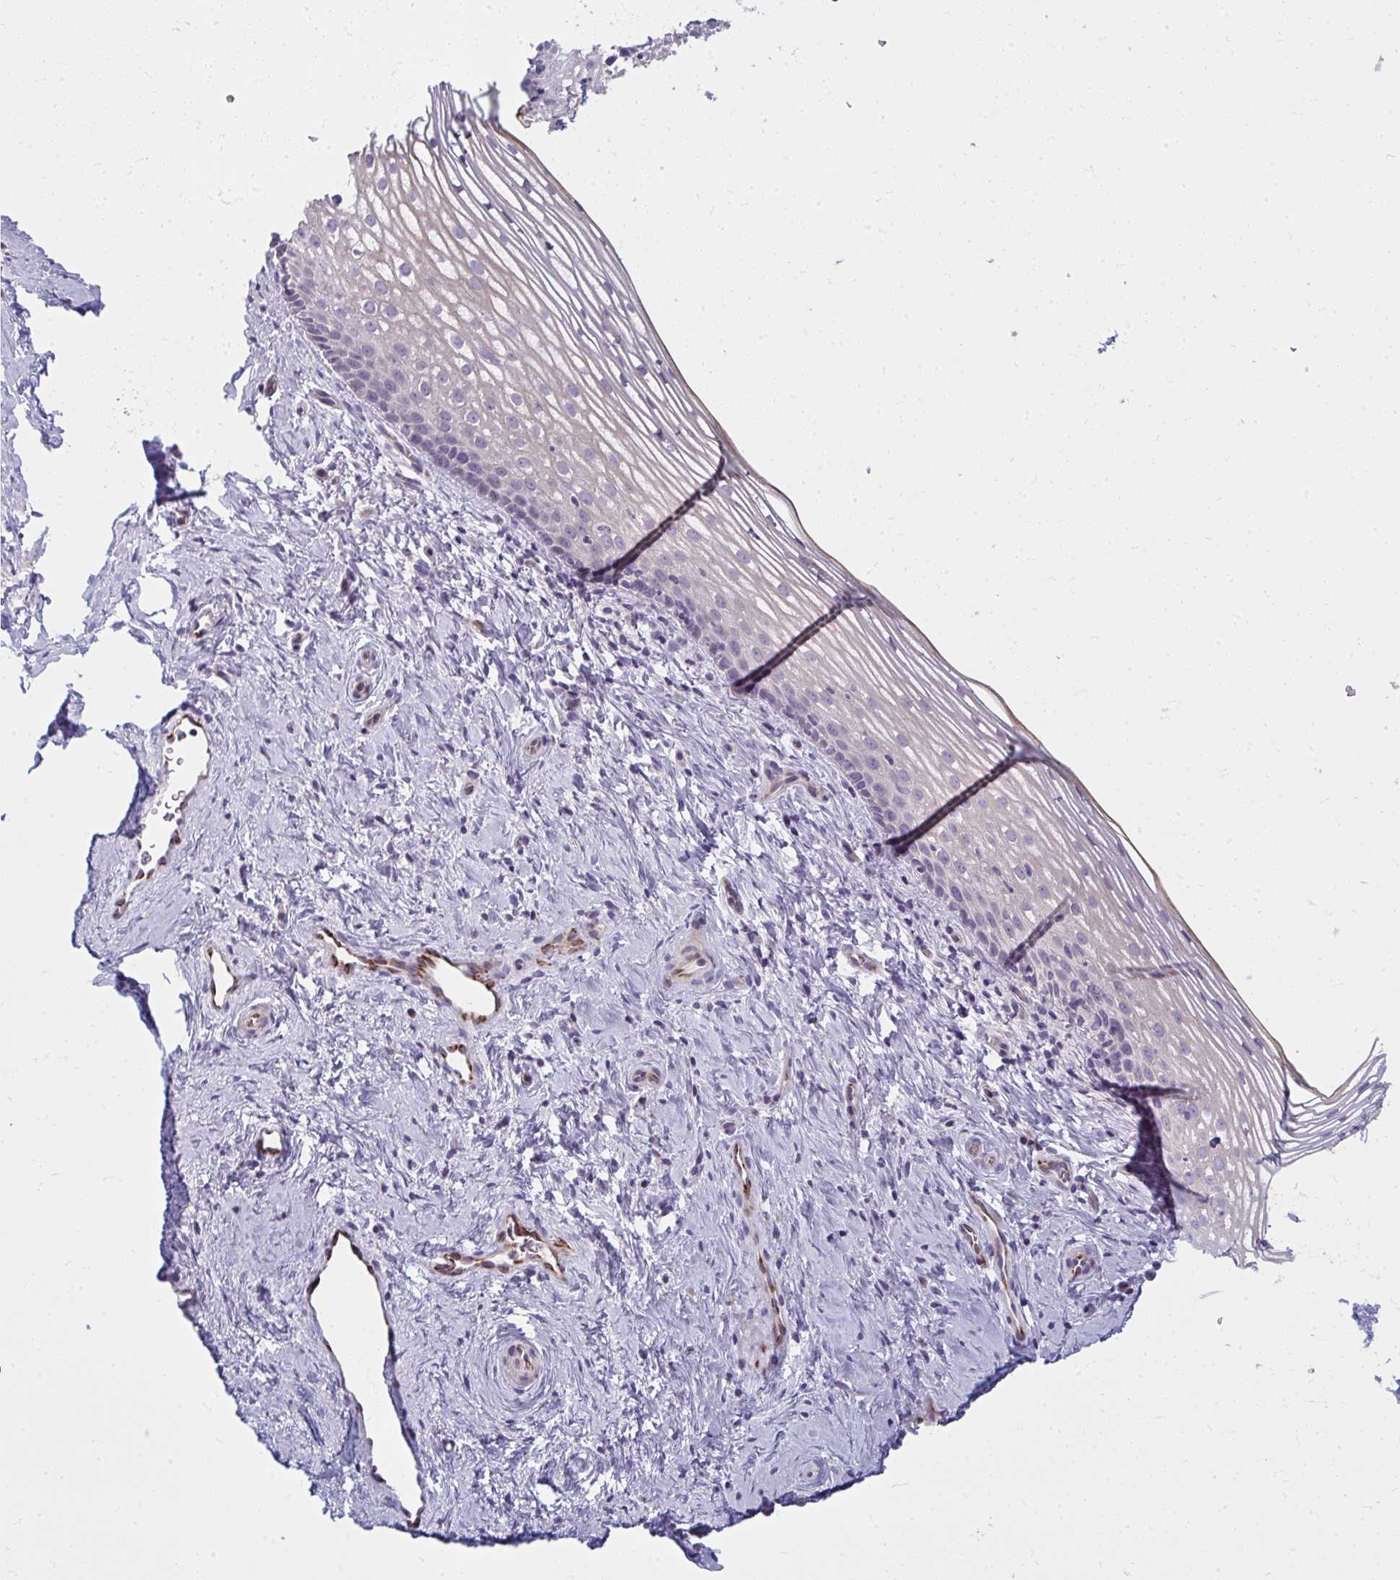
{"staining": {"intensity": "negative", "quantity": "none", "location": "none"}, "tissue": "vagina", "cell_type": "Squamous epithelial cells", "image_type": "normal", "snomed": [{"axis": "morphology", "description": "Normal tissue, NOS"}, {"axis": "topography", "description": "Vagina"}], "caption": "High magnification brightfield microscopy of unremarkable vagina stained with DAB (3,3'-diaminobenzidine) (brown) and counterstained with hematoxylin (blue): squamous epithelial cells show no significant expression.", "gene": "SLC14A1", "patient": {"sex": "female", "age": 51}}